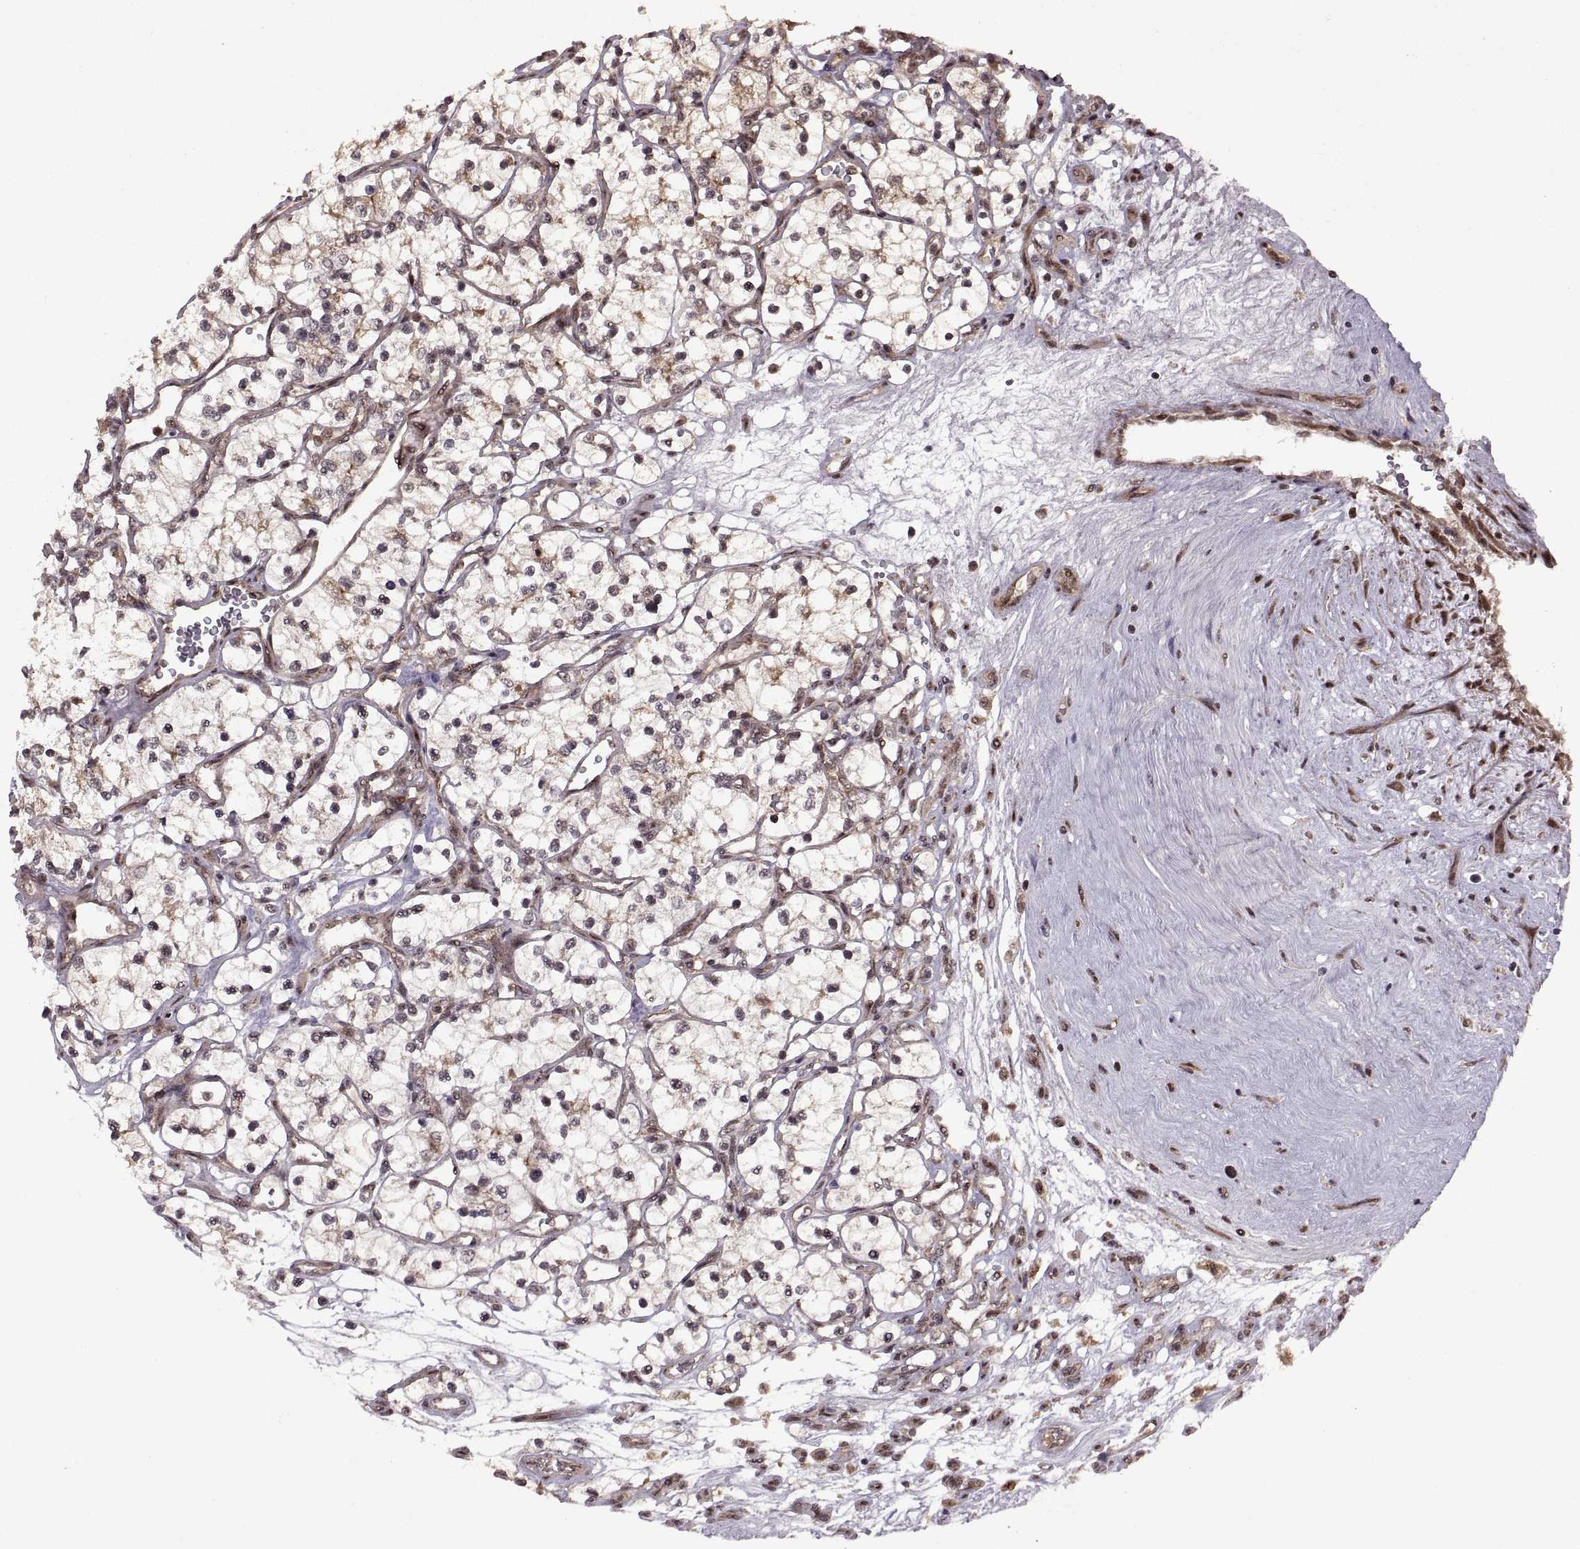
{"staining": {"intensity": "weak", "quantity": ">75%", "location": "cytoplasmic/membranous"}, "tissue": "renal cancer", "cell_type": "Tumor cells", "image_type": "cancer", "snomed": [{"axis": "morphology", "description": "Adenocarcinoma, NOS"}, {"axis": "topography", "description": "Kidney"}], "caption": "Human adenocarcinoma (renal) stained for a protein (brown) shows weak cytoplasmic/membranous positive expression in approximately >75% of tumor cells.", "gene": "PTOV1", "patient": {"sex": "female", "age": 69}}